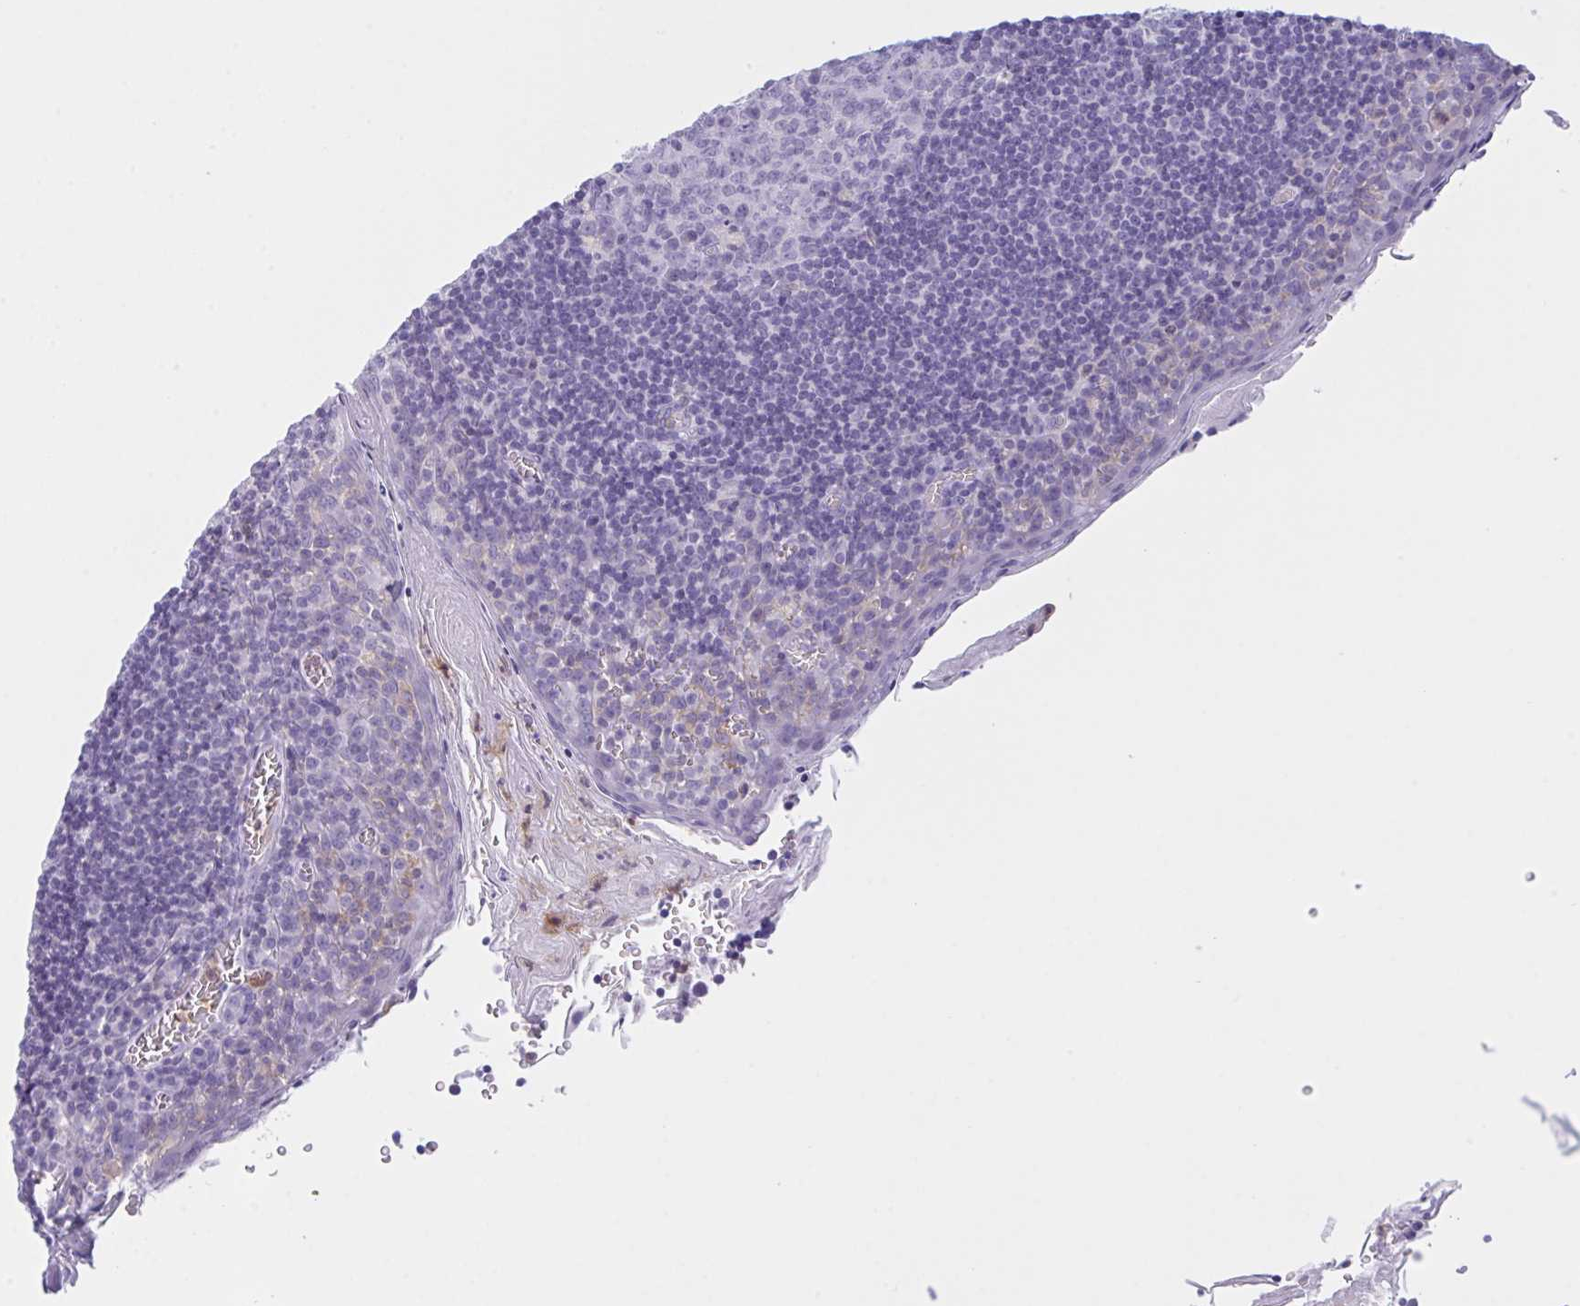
{"staining": {"intensity": "negative", "quantity": "none", "location": "none"}, "tissue": "tonsil", "cell_type": "Germinal center cells", "image_type": "normal", "snomed": [{"axis": "morphology", "description": "Normal tissue, NOS"}, {"axis": "topography", "description": "Tonsil"}], "caption": "Tonsil was stained to show a protein in brown. There is no significant expression in germinal center cells. (Brightfield microscopy of DAB (3,3'-diaminobenzidine) immunohistochemistry (IHC) at high magnification).", "gene": "MYO1F", "patient": {"sex": "male", "age": 27}}